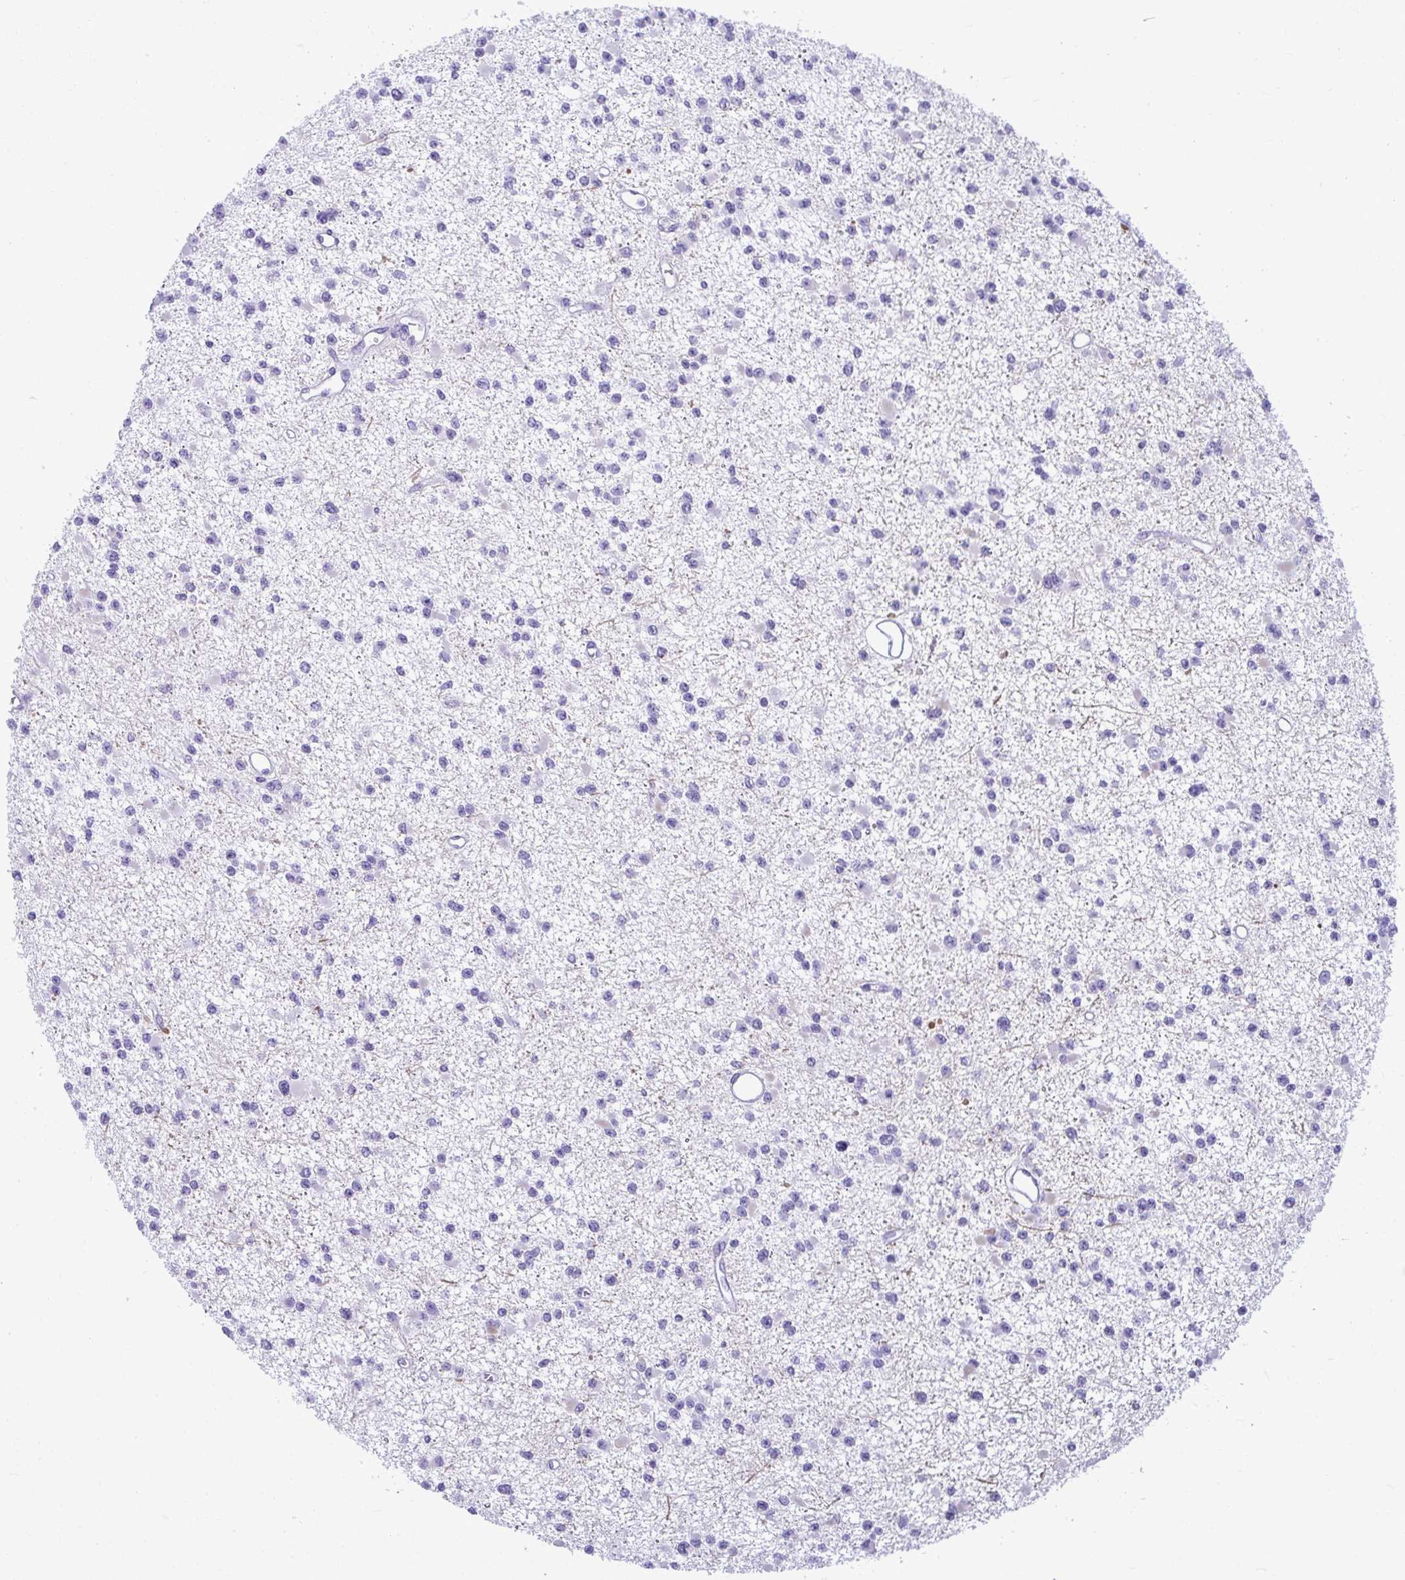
{"staining": {"intensity": "negative", "quantity": "none", "location": "none"}, "tissue": "glioma", "cell_type": "Tumor cells", "image_type": "cancer", "snomed": [{"axis": "morphology", "description": "Glioma, malignant, Low grade"}, {"axis": "topography", "description": "Brain"}], "caption": "This is a histopathology image of immunohistochemistry (IHC) staining of malignant glioma (low-grade), which shows no positivity in tumor cells. (DAB (3,3'-diaminobenzidine) immunohistochemistry (IHC) with hematoxylin counter stain).", "gene": "CLGN", "patient": {"sex": "female", "age": 22}}